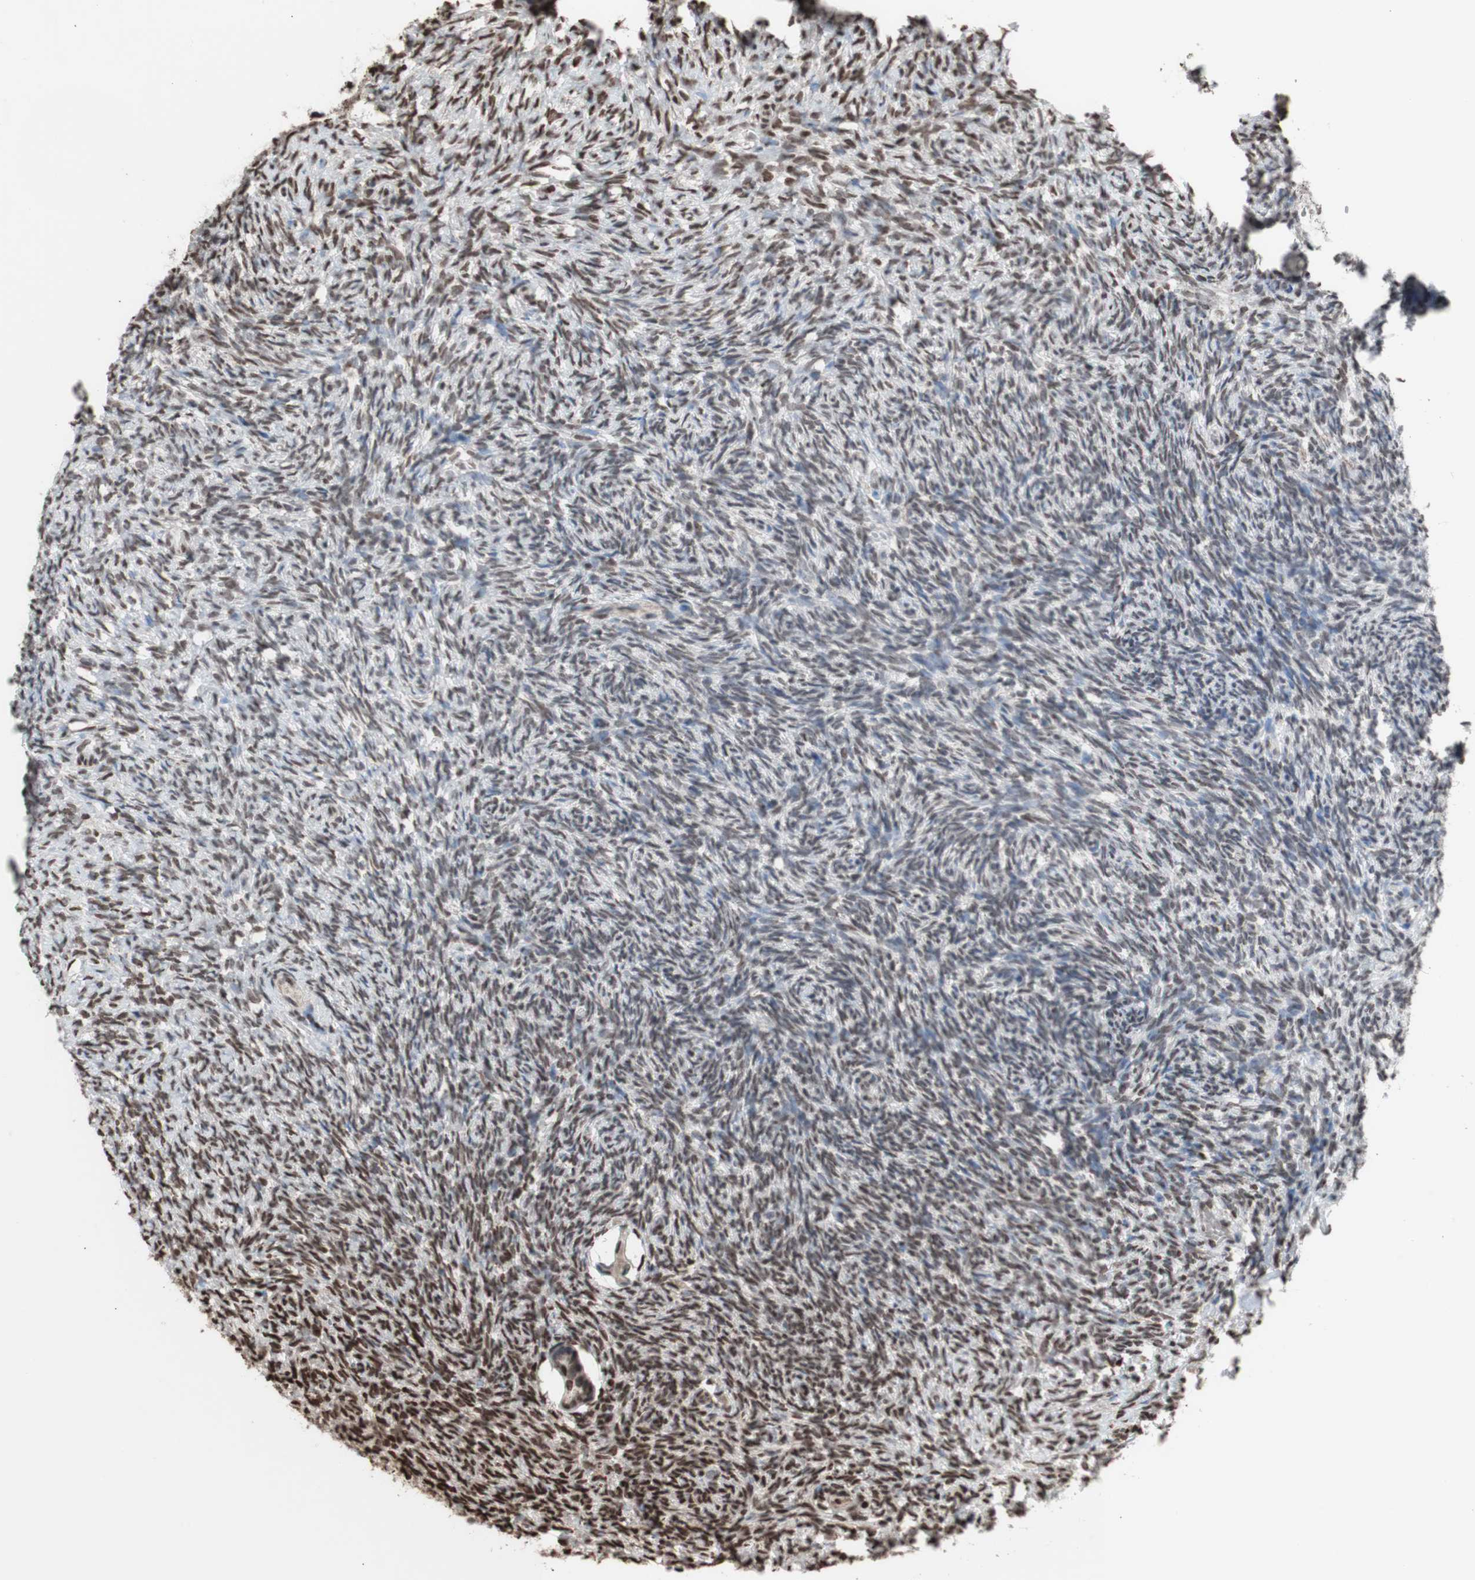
{"staining": {"intensity": "moderate", "quantity": ">75%", "location": "nuclear"}, "tissue": "ovary", "cell_type": "Follicle cells", "image_type": "normal", "snomed": [{"axis": "morphology", "description": "Normal tissue, NOS"}, {"axis": "topography", "description": "Ovary"}], "caption": "Protein staining exhibits moderate nuclear positivity in about >75% of follicle cells in benign ovary.", "gene": "SNAI2", "patient": {"sex": "female", "age": 35}}